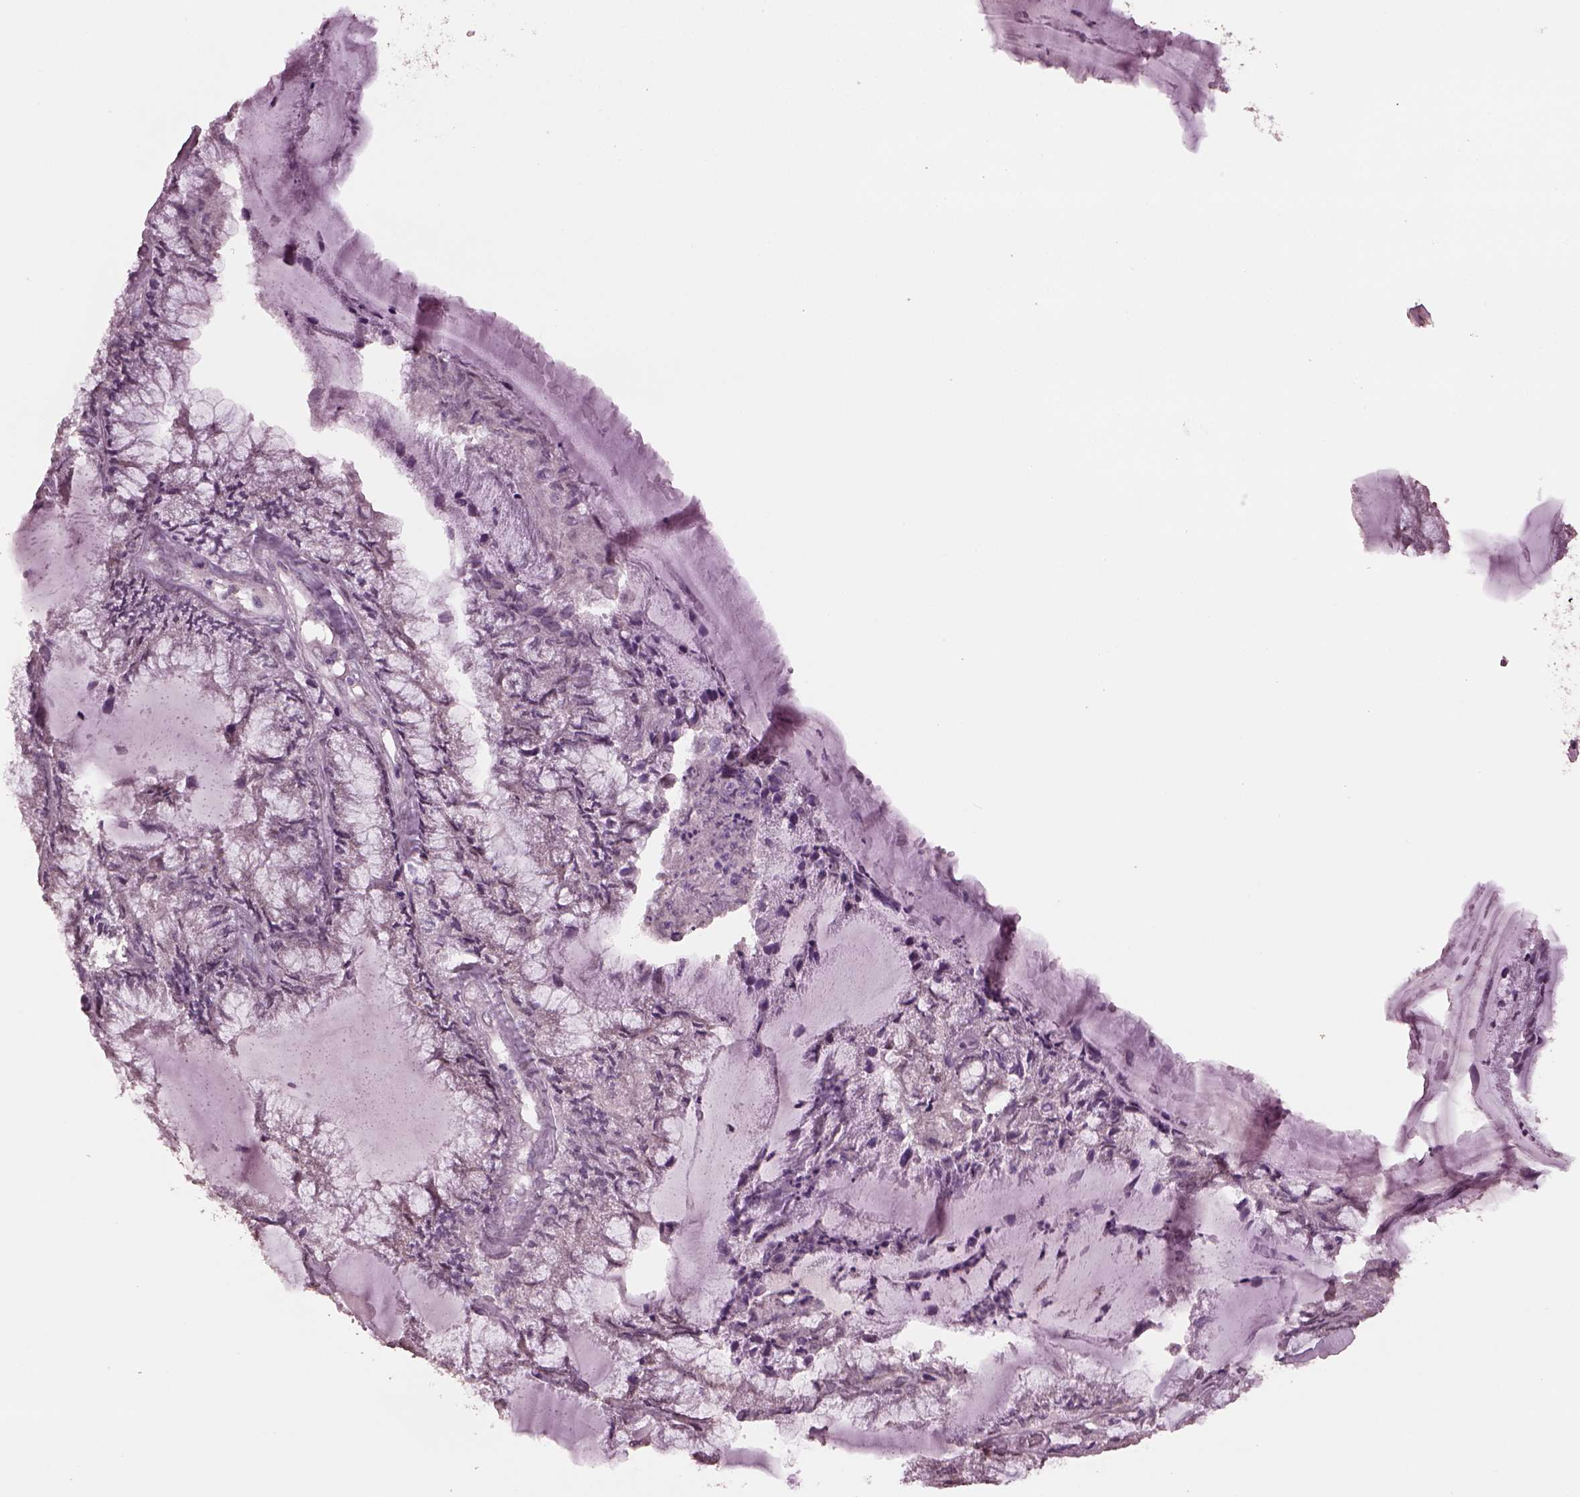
{"staining": {"intensity": "negative", "quantity": "none", "location": "none"}, "tissue": "endometrial cancer", "cell_type": "Tumor cells", "image_type": "cancer", "snomed": [{"axis": "morphology", "description": "Carcinoma, NOS"}, {"axis": "topography", "description": "Endometrium"}], "caption": "Immunohistochemical staining of human carcinoma (endometrial) displays no significant expression in tumor cells. (DAB immunohistochemistry visualized using brightfield microscopy, high magnification).", "gene": "IL18RAP", "patient": {"sex": "female", "age": 62}}